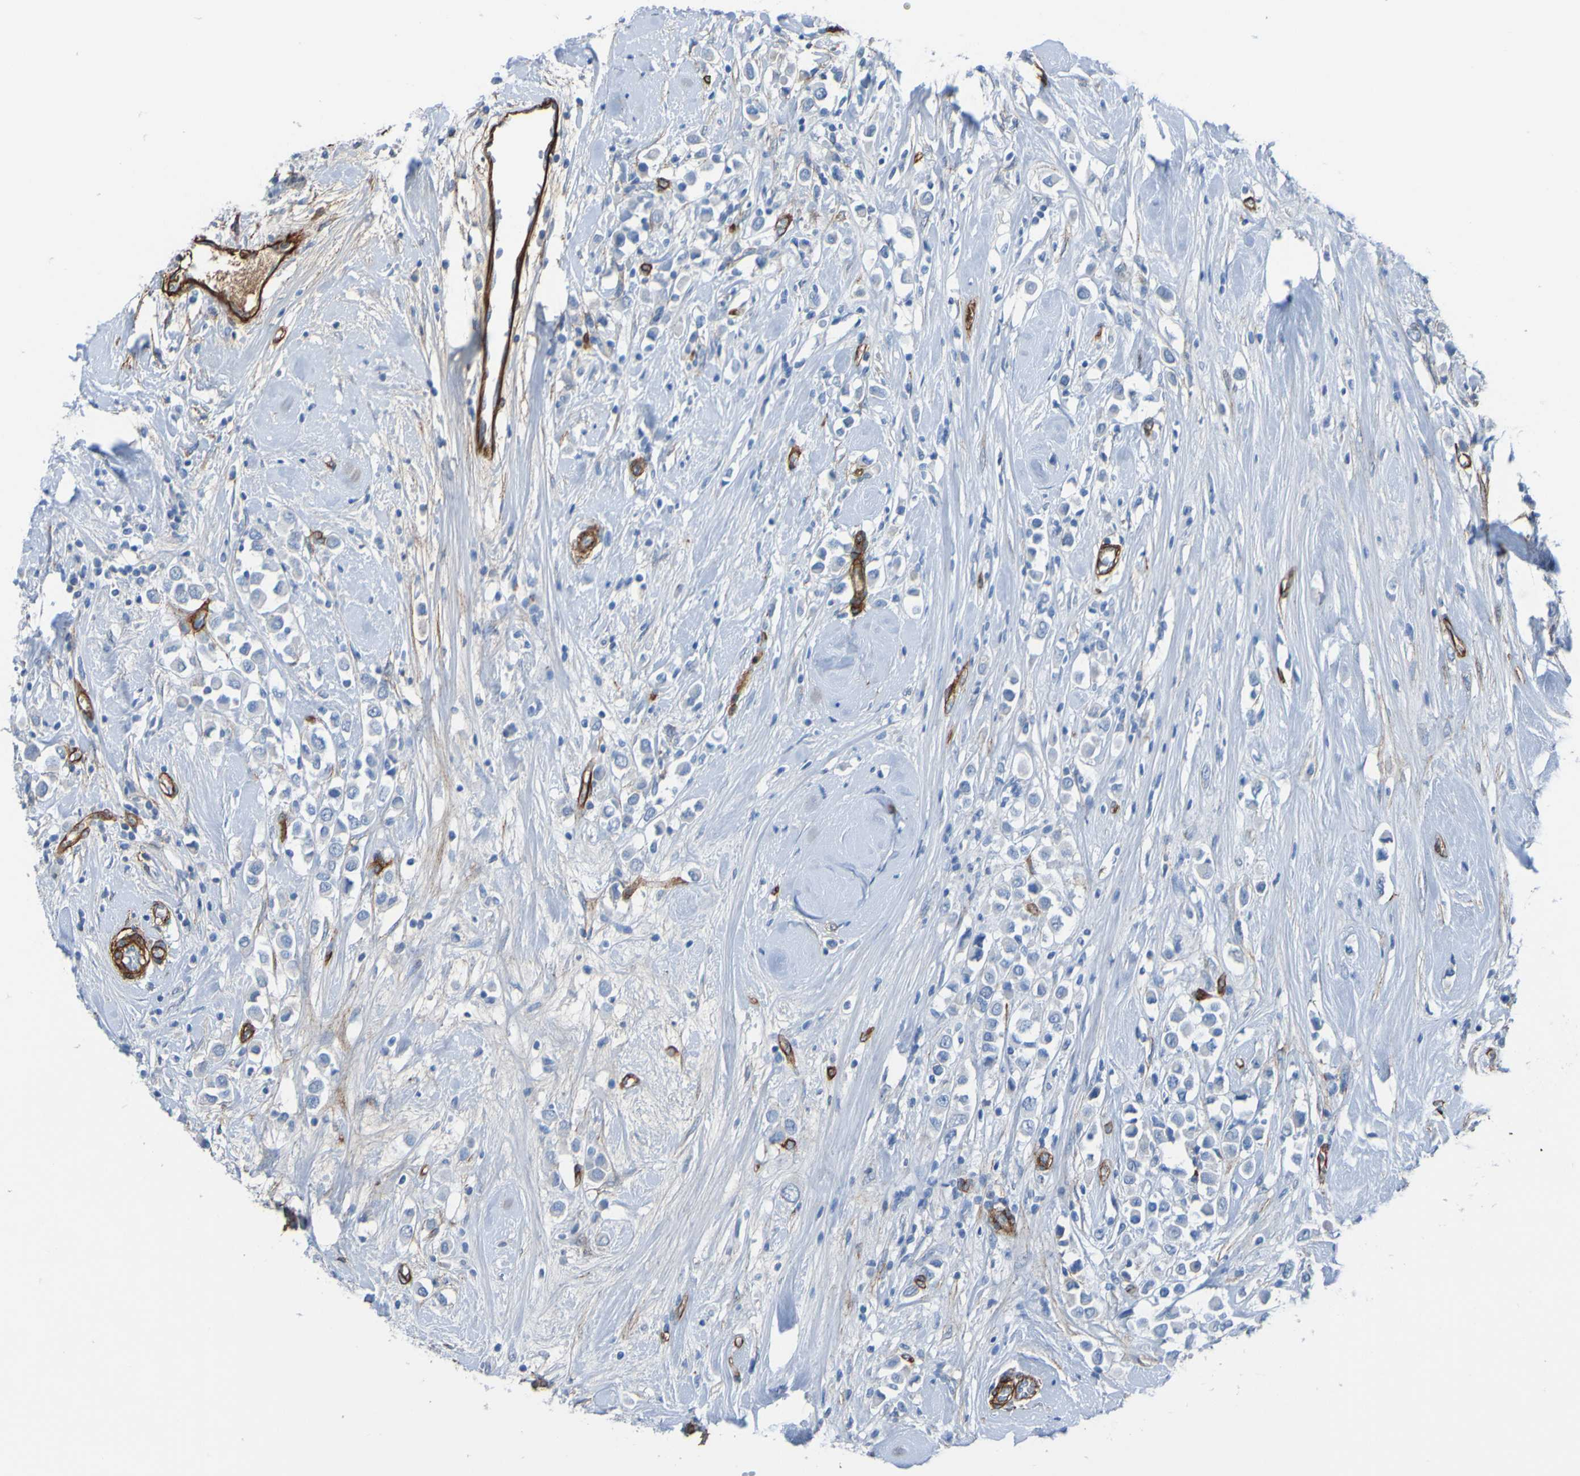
{"staining": {"intensity": "negative", "quantity": "none", "location": "none"}, "tissue": "breast cancer", "cell_type": "Tumor cells", "image_type": "cancer", "snomed": [{"axis": "morphology", "description": "Duct carcinoma"}, {"axis": "topography", "description": "Breast"}], "caption": "Breast cancer was stained to show a protein in brown. There is no significant expression in tumor cells.", "gene": "COL4A2", "patient": {"sex": "female", "age": 61}}